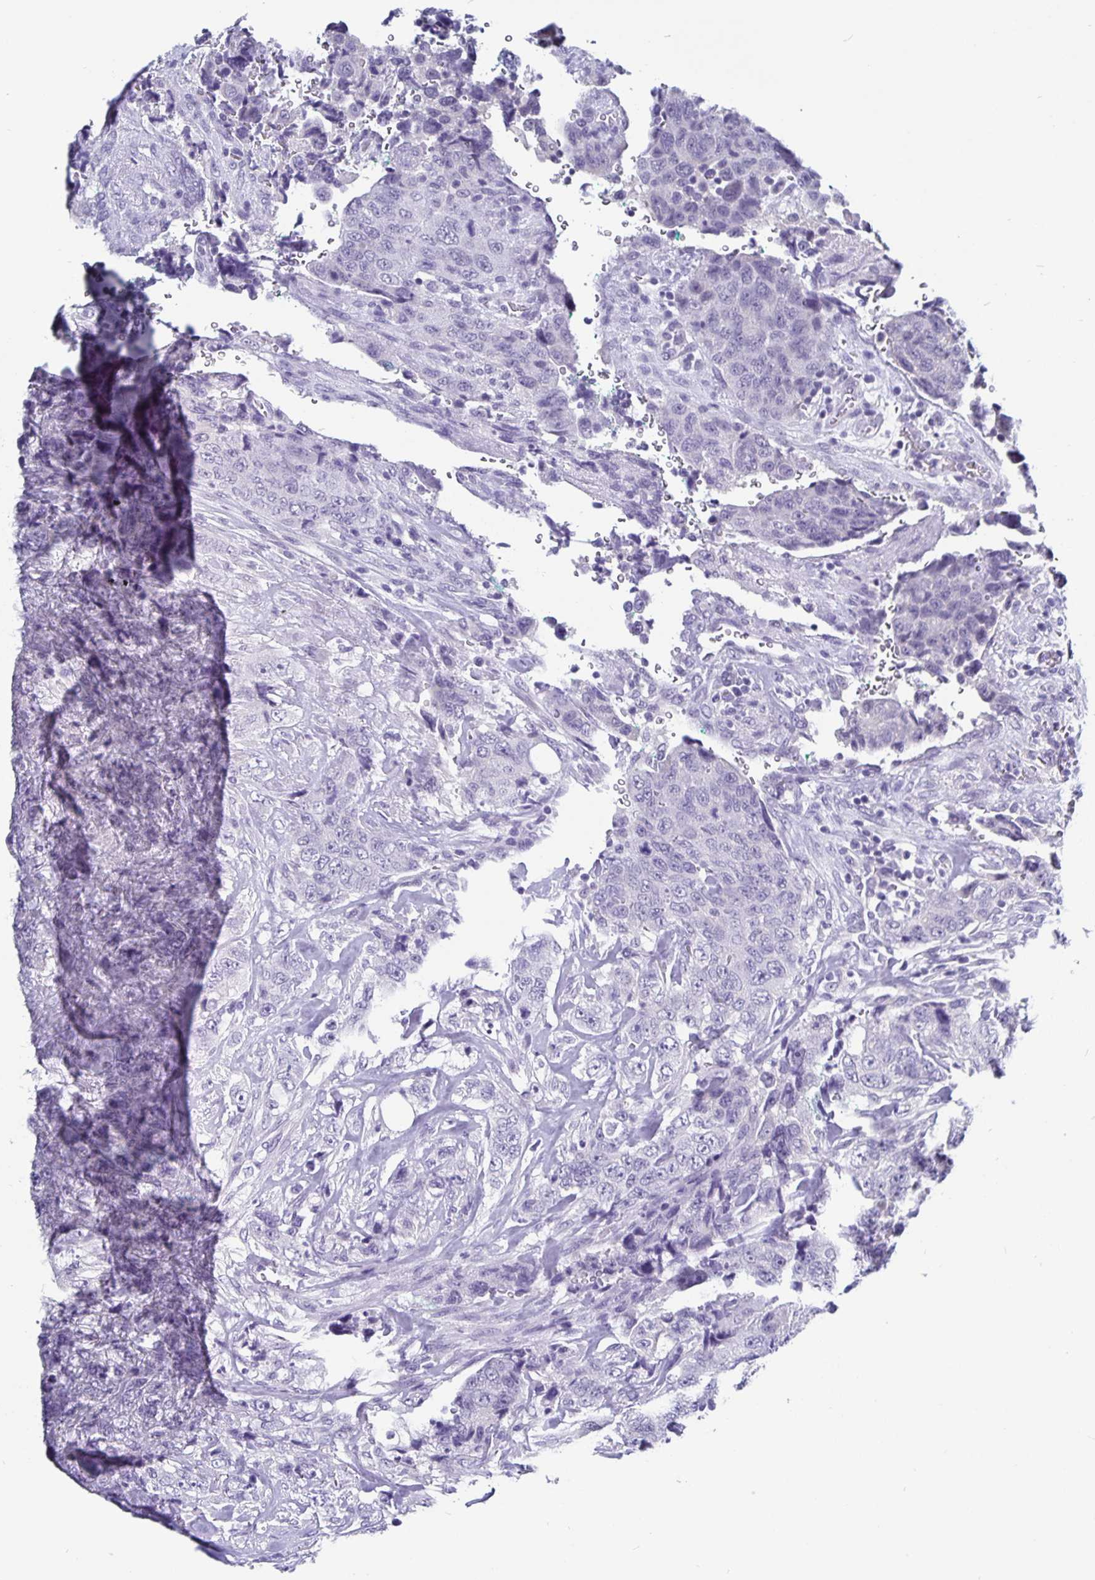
{"staining": {"intensity": "negative", "quantity": "none", "location": "none"}, "tissue": "urothelial cancer", "cell_type": "Tumor cells", "image_type": "cancer", "snomed": [{"axis": "morphology", "description": "Urothelial carcinoma, High grade"}, {"axis": "topography", "description": "Urinary bladder"}], "caption": "The histopathology image shows no staining of tumor cells in urothelial carcinoma (high-grade).", "gene": "ODF3B", "patient": {"sex": "female", "age": 78}}